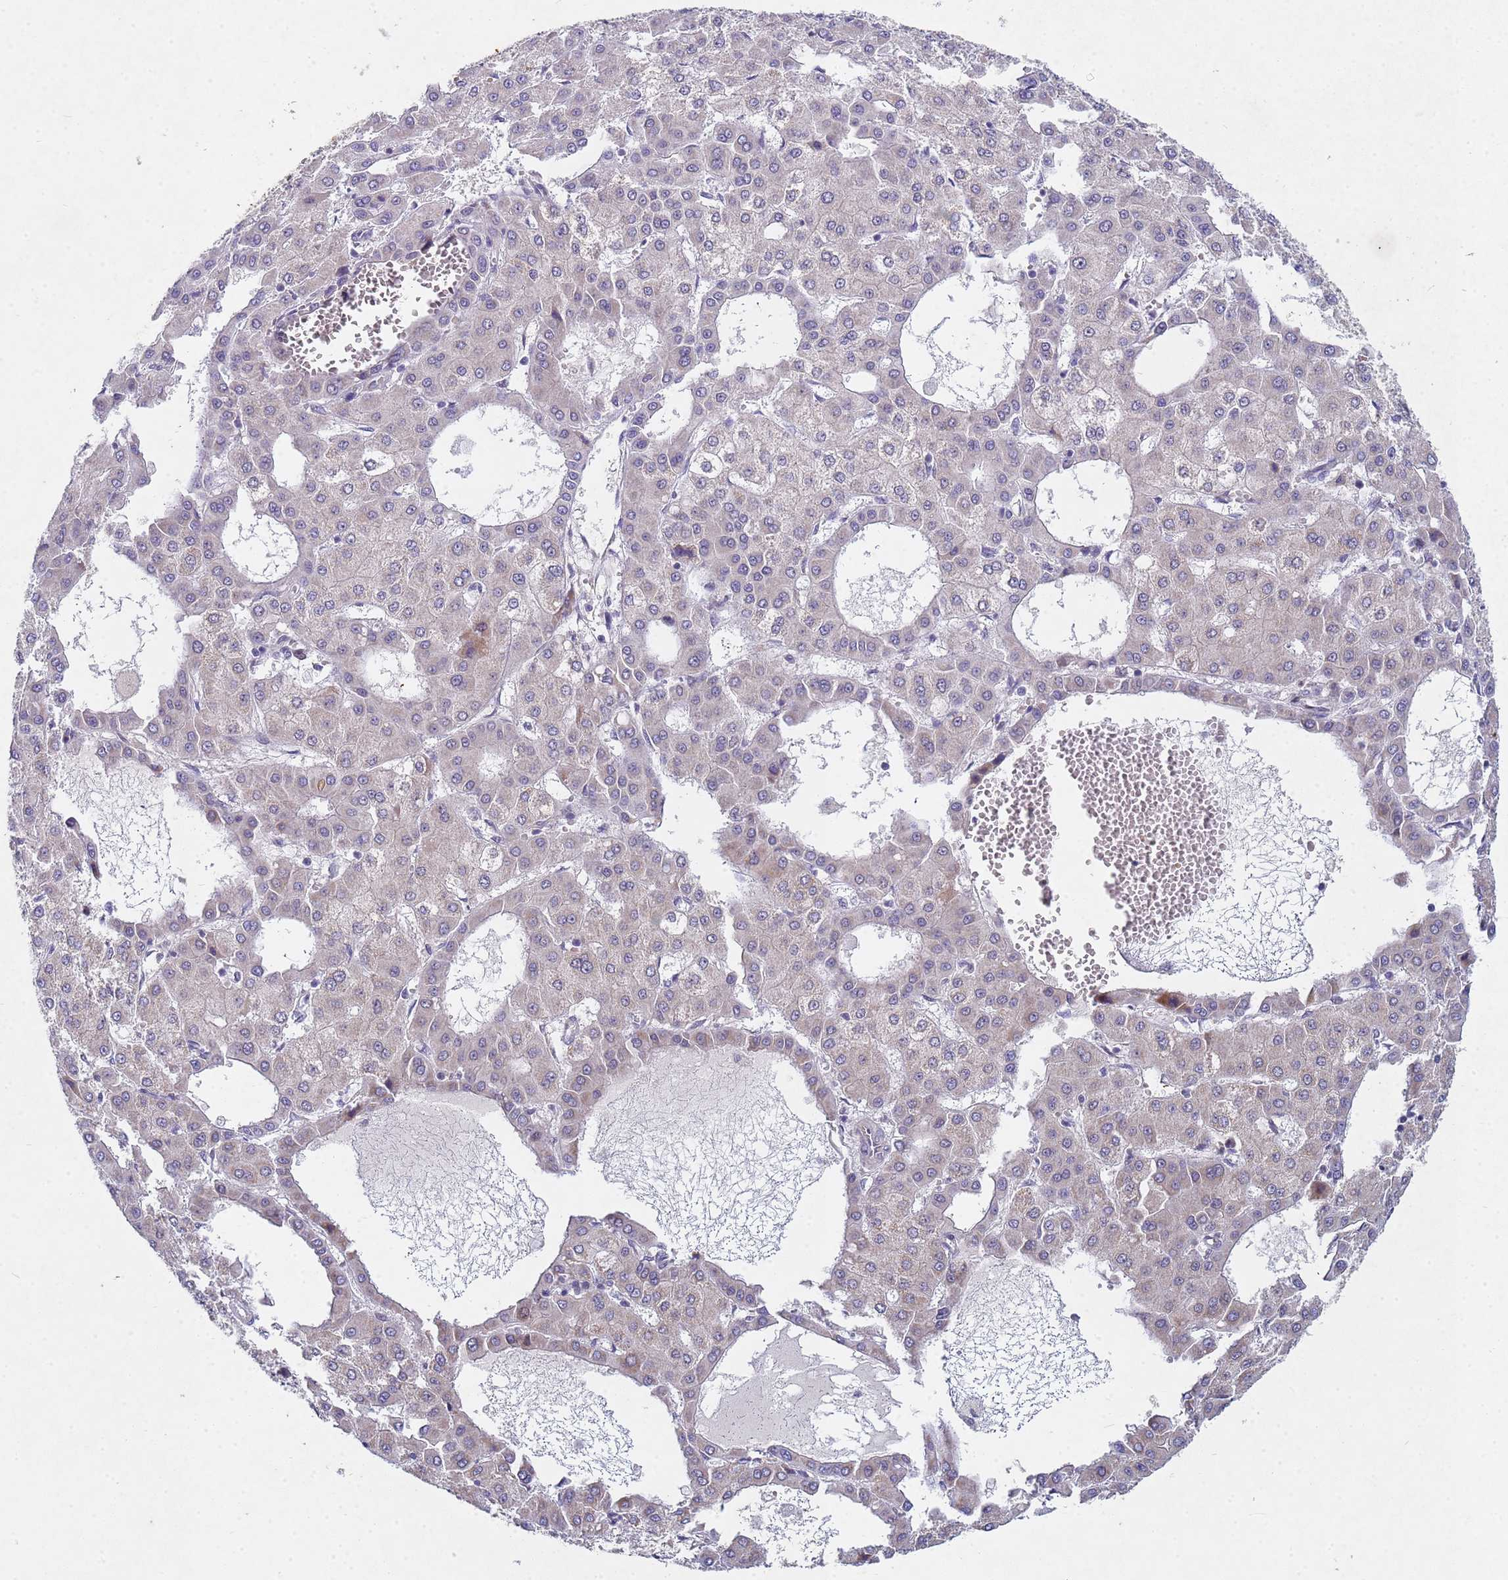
{"staining": {"intensity": "negative", "quantity": "none", "location": "none"}, "tissue": "liver cancer", "cell_type": "Tumor cells", "image_type": "cancer", "snomed": [{"axis": "morphology", "description": "Carcinoma, Hepatocellular, NOS"}, {"axis": "topography", "description": "Liver"}], "caption": "Liver cancer (hepatocellular carcinoma) was stained to show a protein in brown. There is no significant staining in tumor cells. (DAB (3,3'-diaminobenzidine) immunohistochemistry with hematoxylin counter stain).", "gene": "TNPO2", "patient": {"sex": "male", "age": 47}}